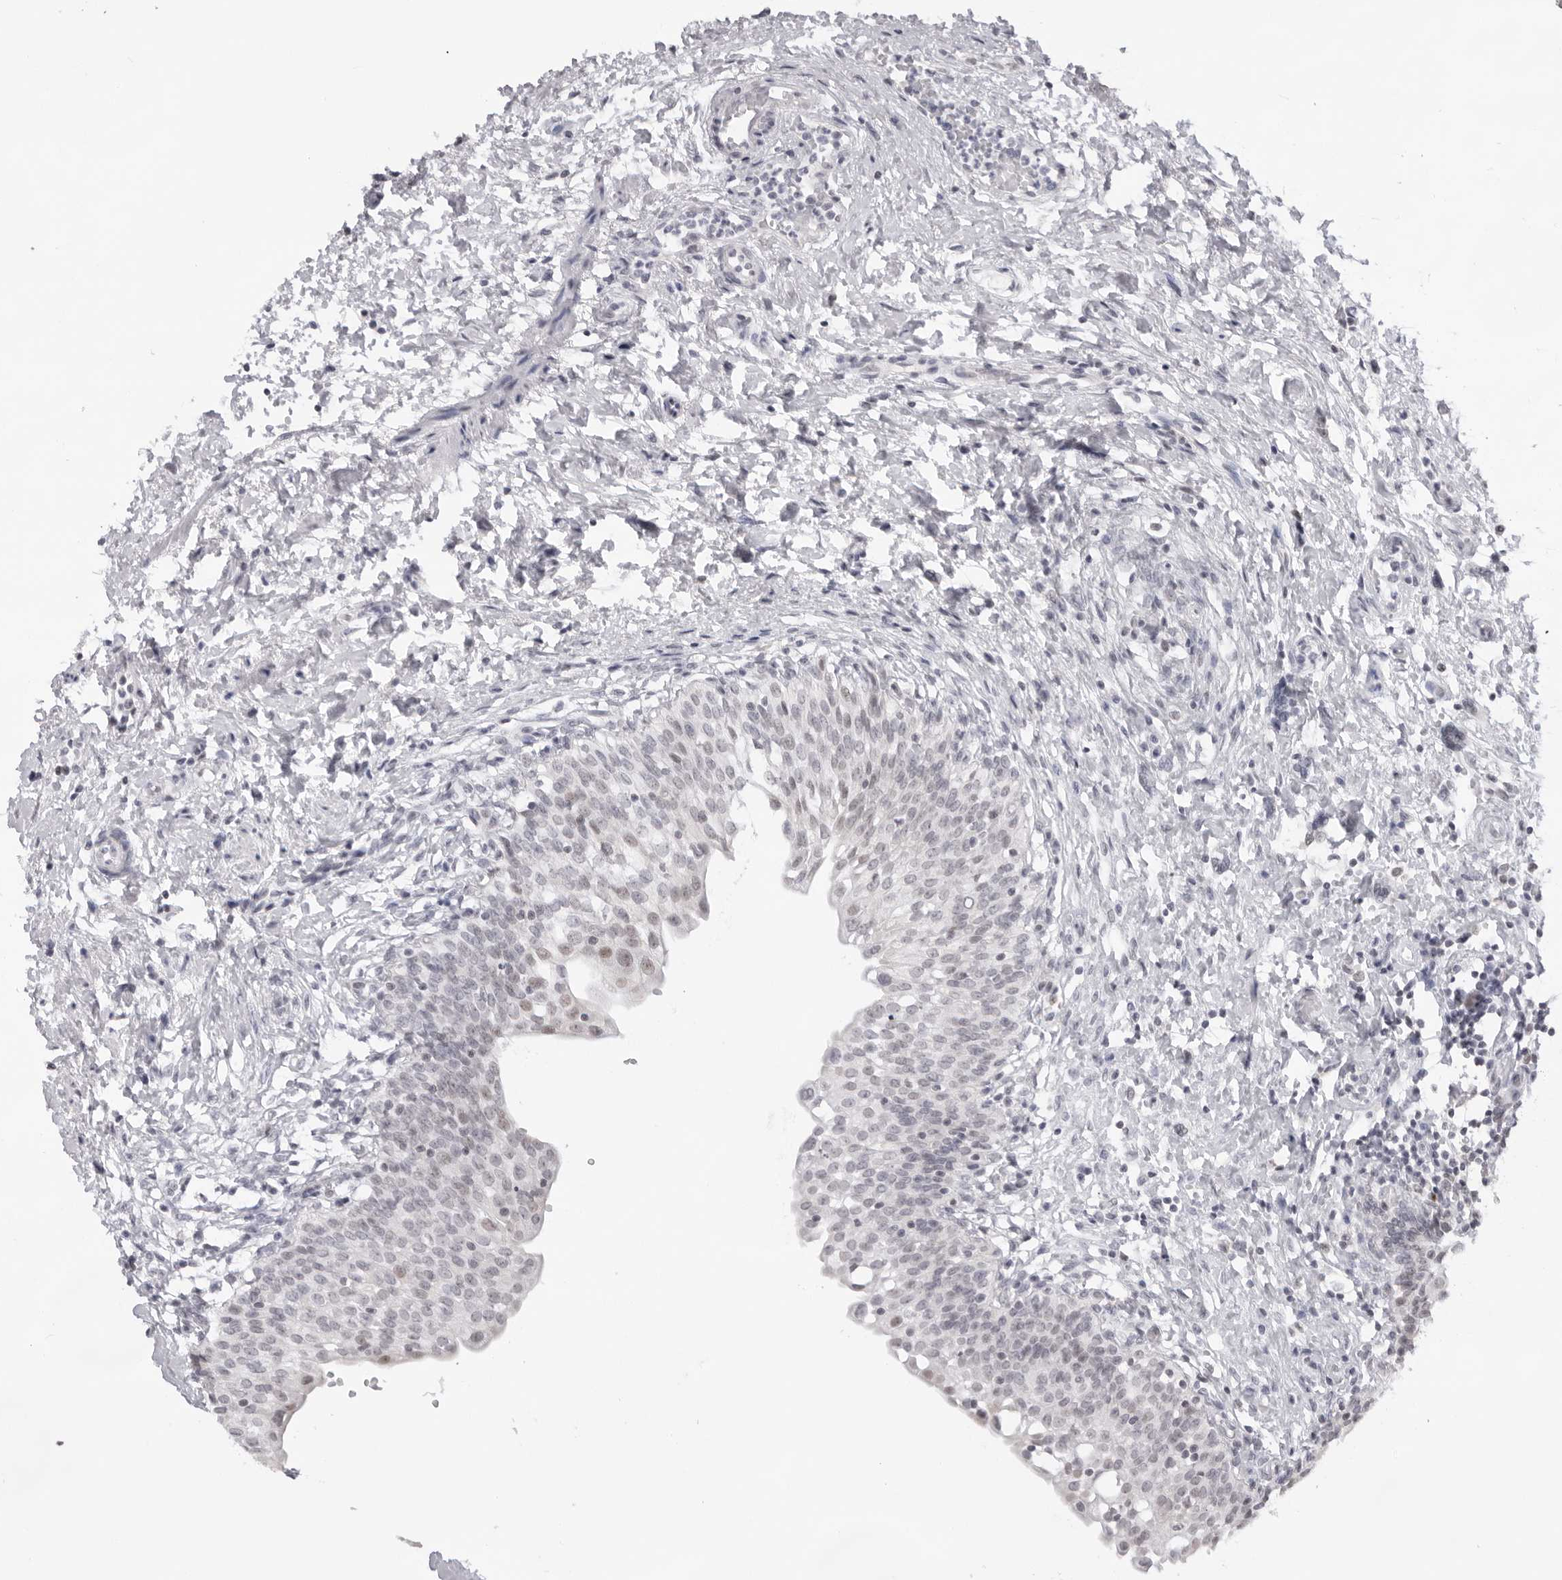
{"staining": {"intensity": "weak", "quantity": "<25%", "location": "nuclear"}, "tissue": "urinary bladder", "cell_type": "Urothelial cells", "image_type": "normal", "snomed": [{"axis": "morphology", "description": "Normal tissue, NOS"}, {"axis": "topography", "description": "Urinary bladder"}], "caption": "Immunohistochemical staining of unremarkable human urinary bladder demonstrates no significant staining in urothelial cells.", "gene": "KLK12", "patient": {"sex": "male", "age": 55}}